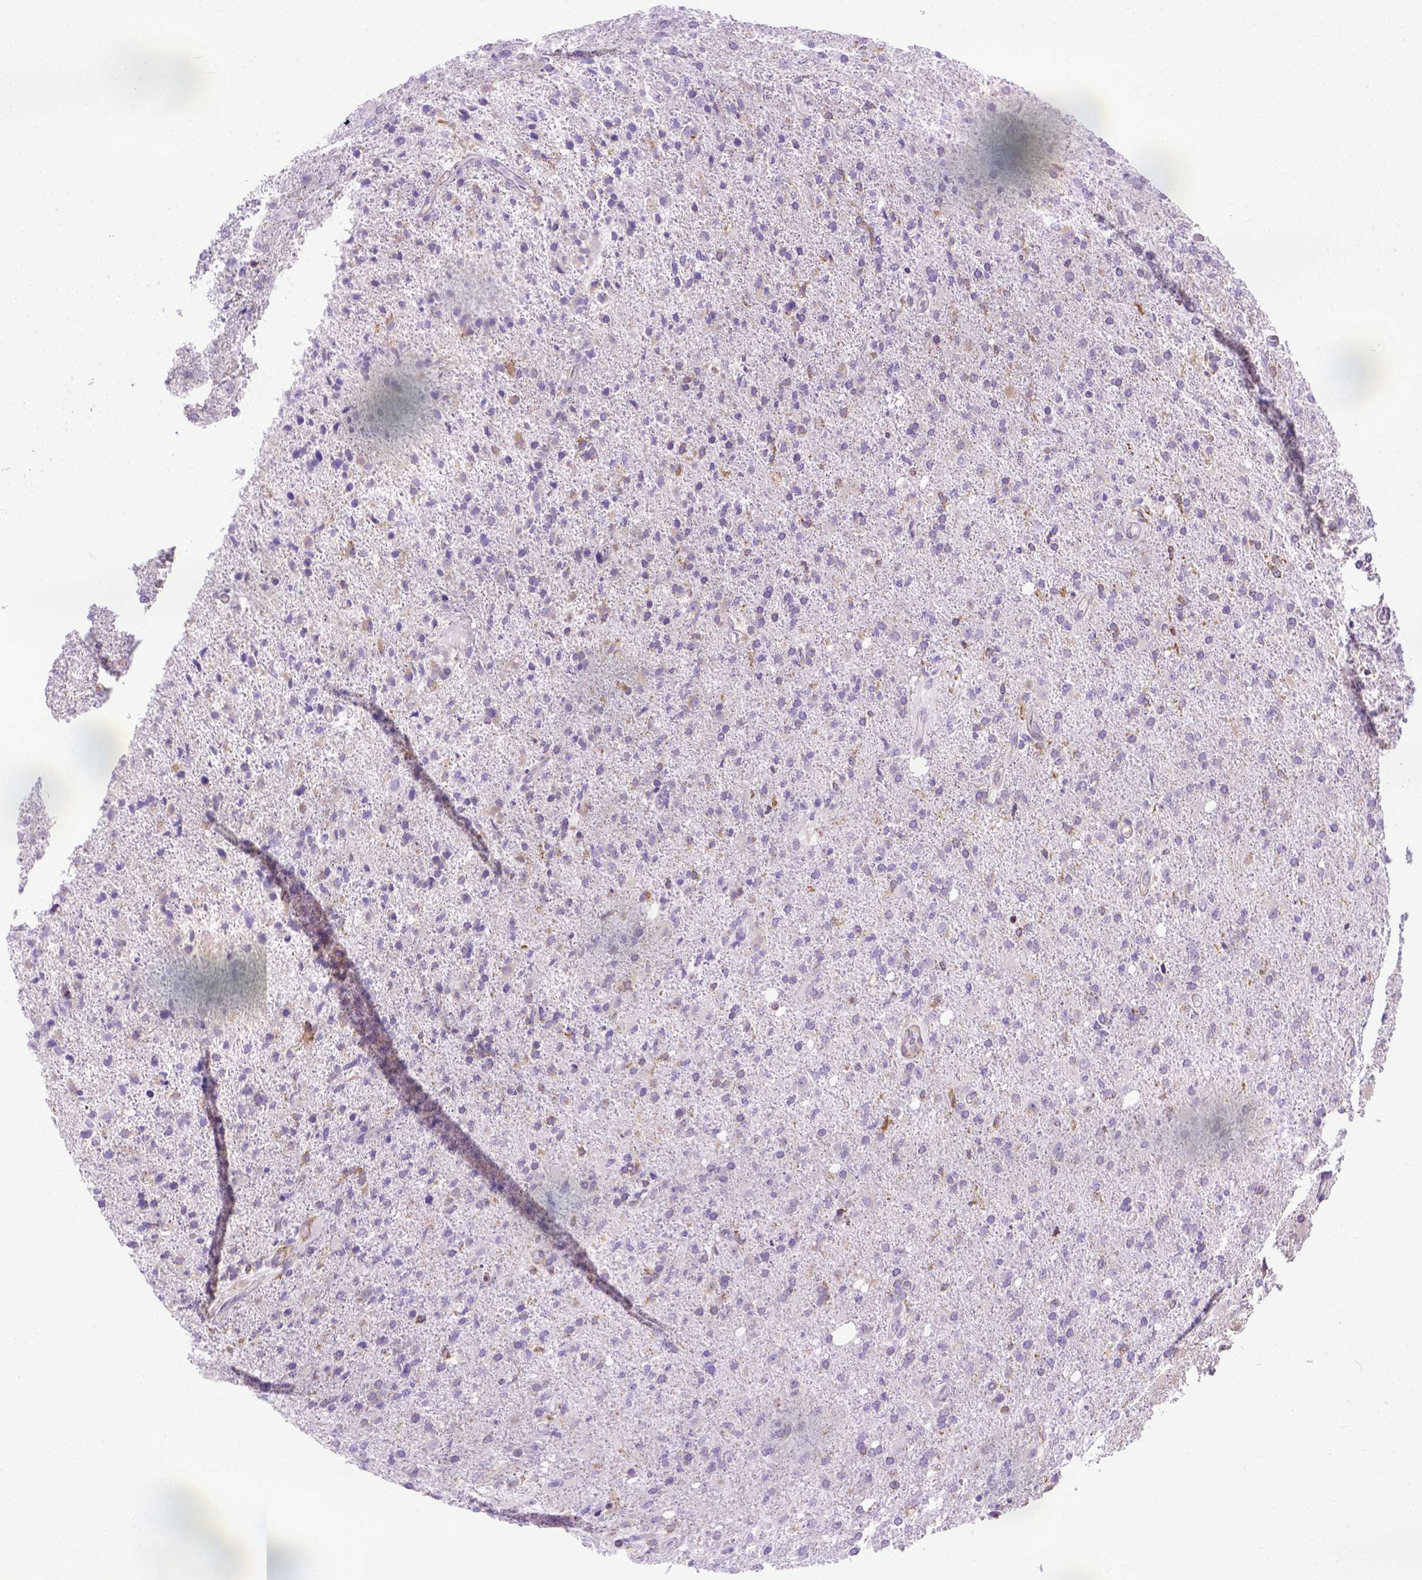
{"staining": {"intensity": "negative", "quantity": "none", "location": "none"}, "tissue": "glioma", "cell_type": "Tumor cells", "image_type": "cancer", "snomed": [{"axis": "morphology", "description": "Glioma, malignant, High grade"}, {"axis": "topography", "description": "Cerebral cortex"}], "caption": "Immunohistochemical staining of glioma shows no significant positivity in tumor cells. (DAB immunohistochemistry (IHC) with hematoxylin counter stain).", "gene": "PLK4", "patient": {"sex": "male", "age": 70}}